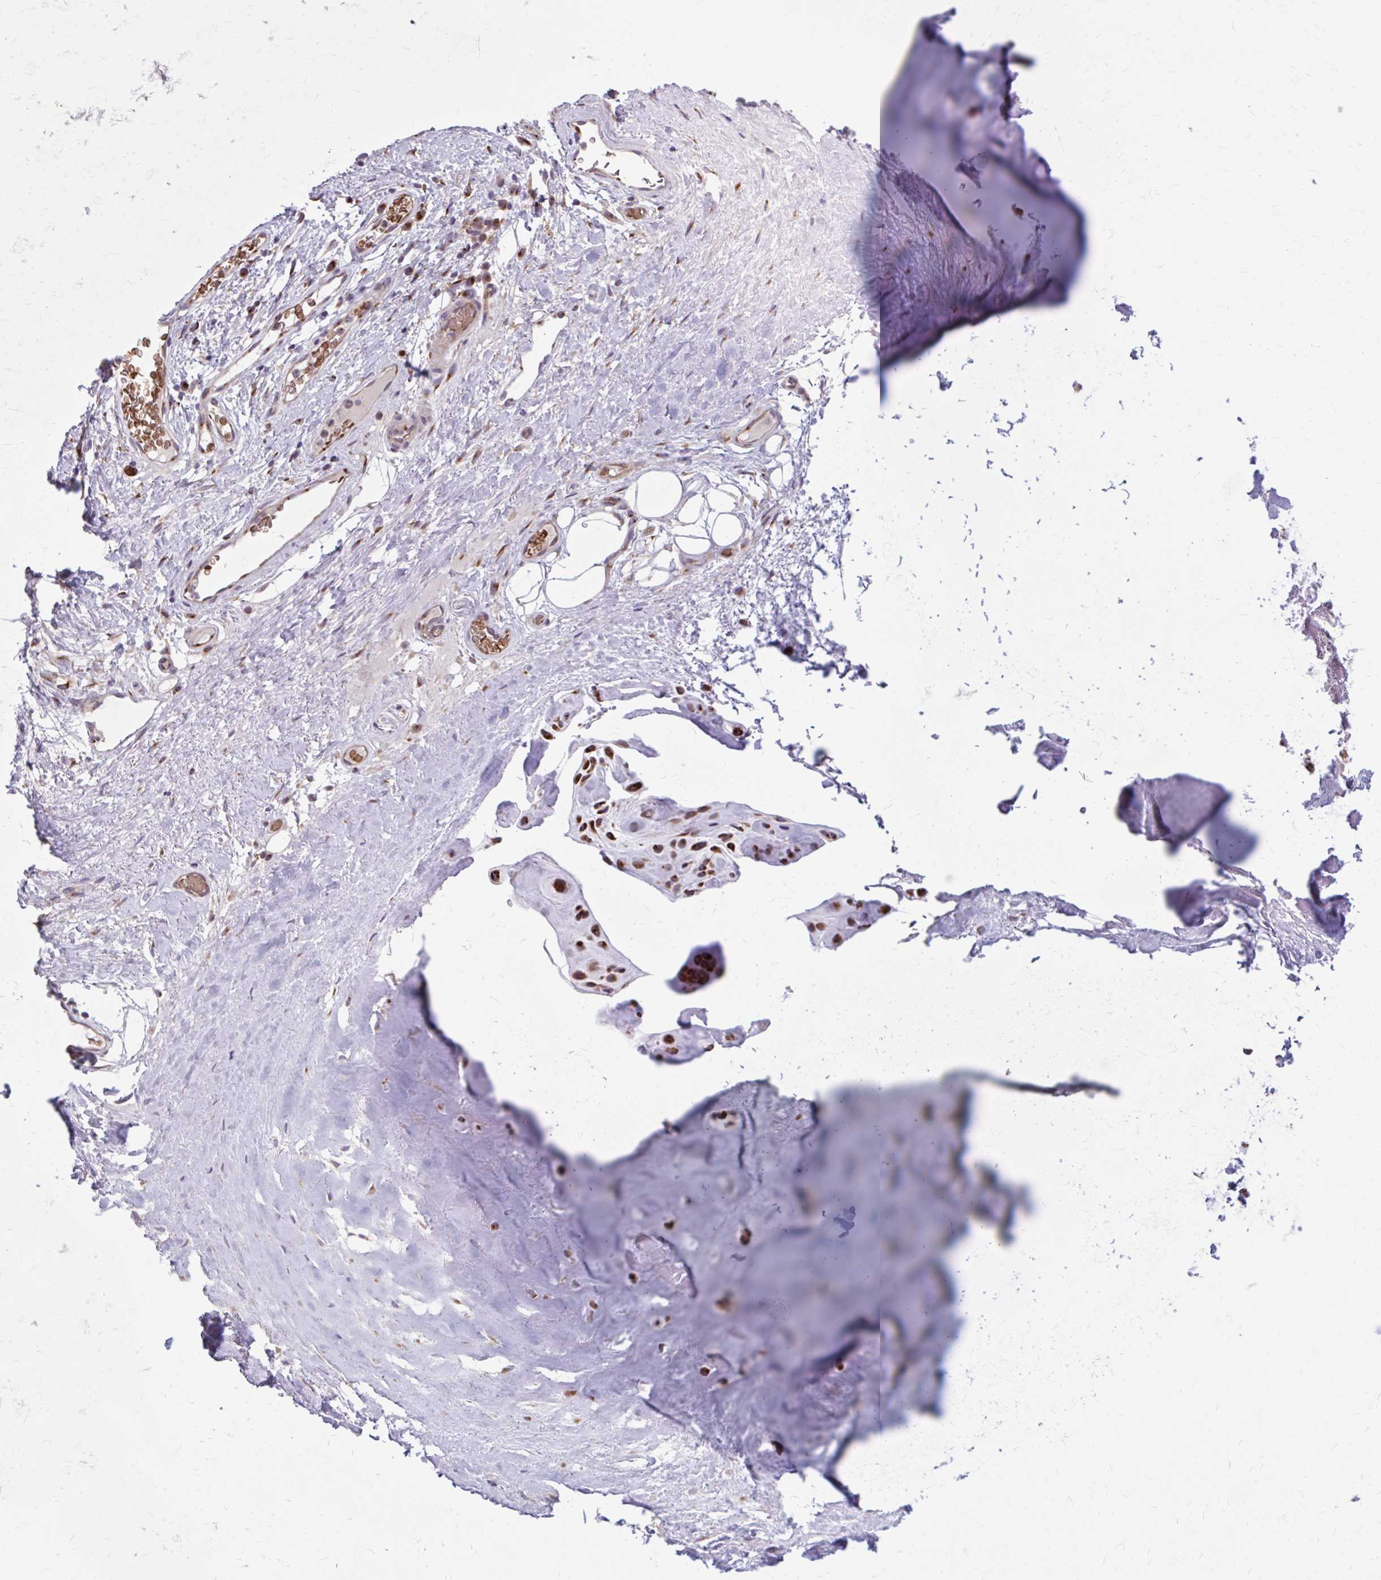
{"staining": {"intensity": "negative", "quantity": "none", "location": "none"}, "tissue": "adipose tissue", "cell_type": "Adipocytes", "image_type": "normal", "snomed": [{"axis": "morphology", "description": "Normal tissue, NOS"}, {"axis": "topography", "description": "Lymph node"}, {"axis": "topography", "description": "Cartilage tissue"}, {"axis": "topography", "description": "Nasopharynx"}], "caption": "This is a image of immunohistochemistry staining of normal adipose tissue, which shows no expression in adipocytes. (DAB (3,3'-diaminobenzidine) IHC, high magnification).", "gene": "SNF8", "patient": {"sex": "male", "age": 63}}